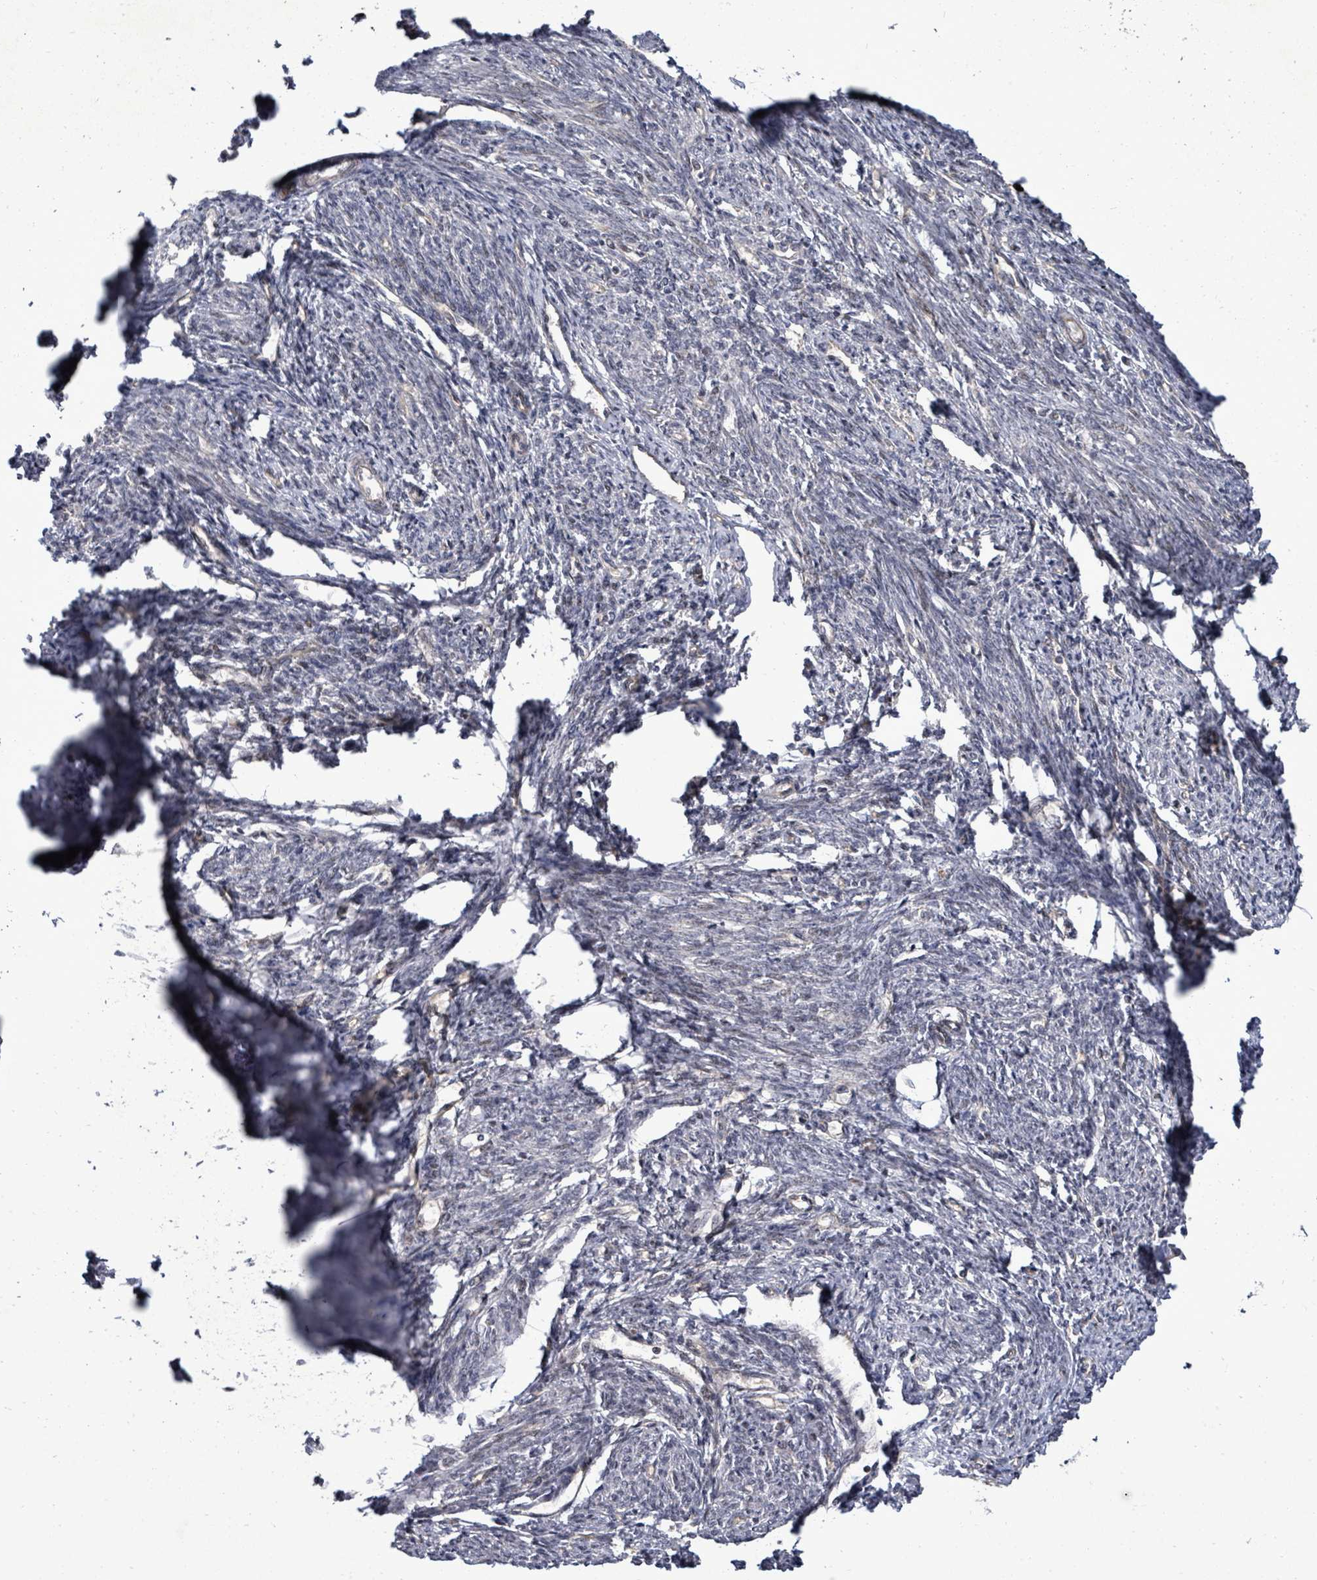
{"staining": {"intensity": "weak", "quantity": "25%-75%", "location": "cytoplasmic/membranous,nuclear"}, "tissue": "smooth muscle", "cell_type": "Smooth muscle cells", "image_type": "normal", "snomed": [{"axis": "morphology", "description": "Normal tissue, NOS"}, {"axis": "topography", "description": "Smooth muscle"}, {"axis": "topography", "description": "Fallopian tube"}], "caption": "A micrograph of human smooth muscle stained for a protein reveals weak cytoplasmic/membranous,nuclear brown staining in smooth muscle cells. Using DAB (3,3'-diaminobenzidine) (brown) and hematoxylin (blue) stains, captured at high magnification using brightfield microscopy.", "gene": "KRTAP27", "patient": {"sex": "female", "age": 59}}